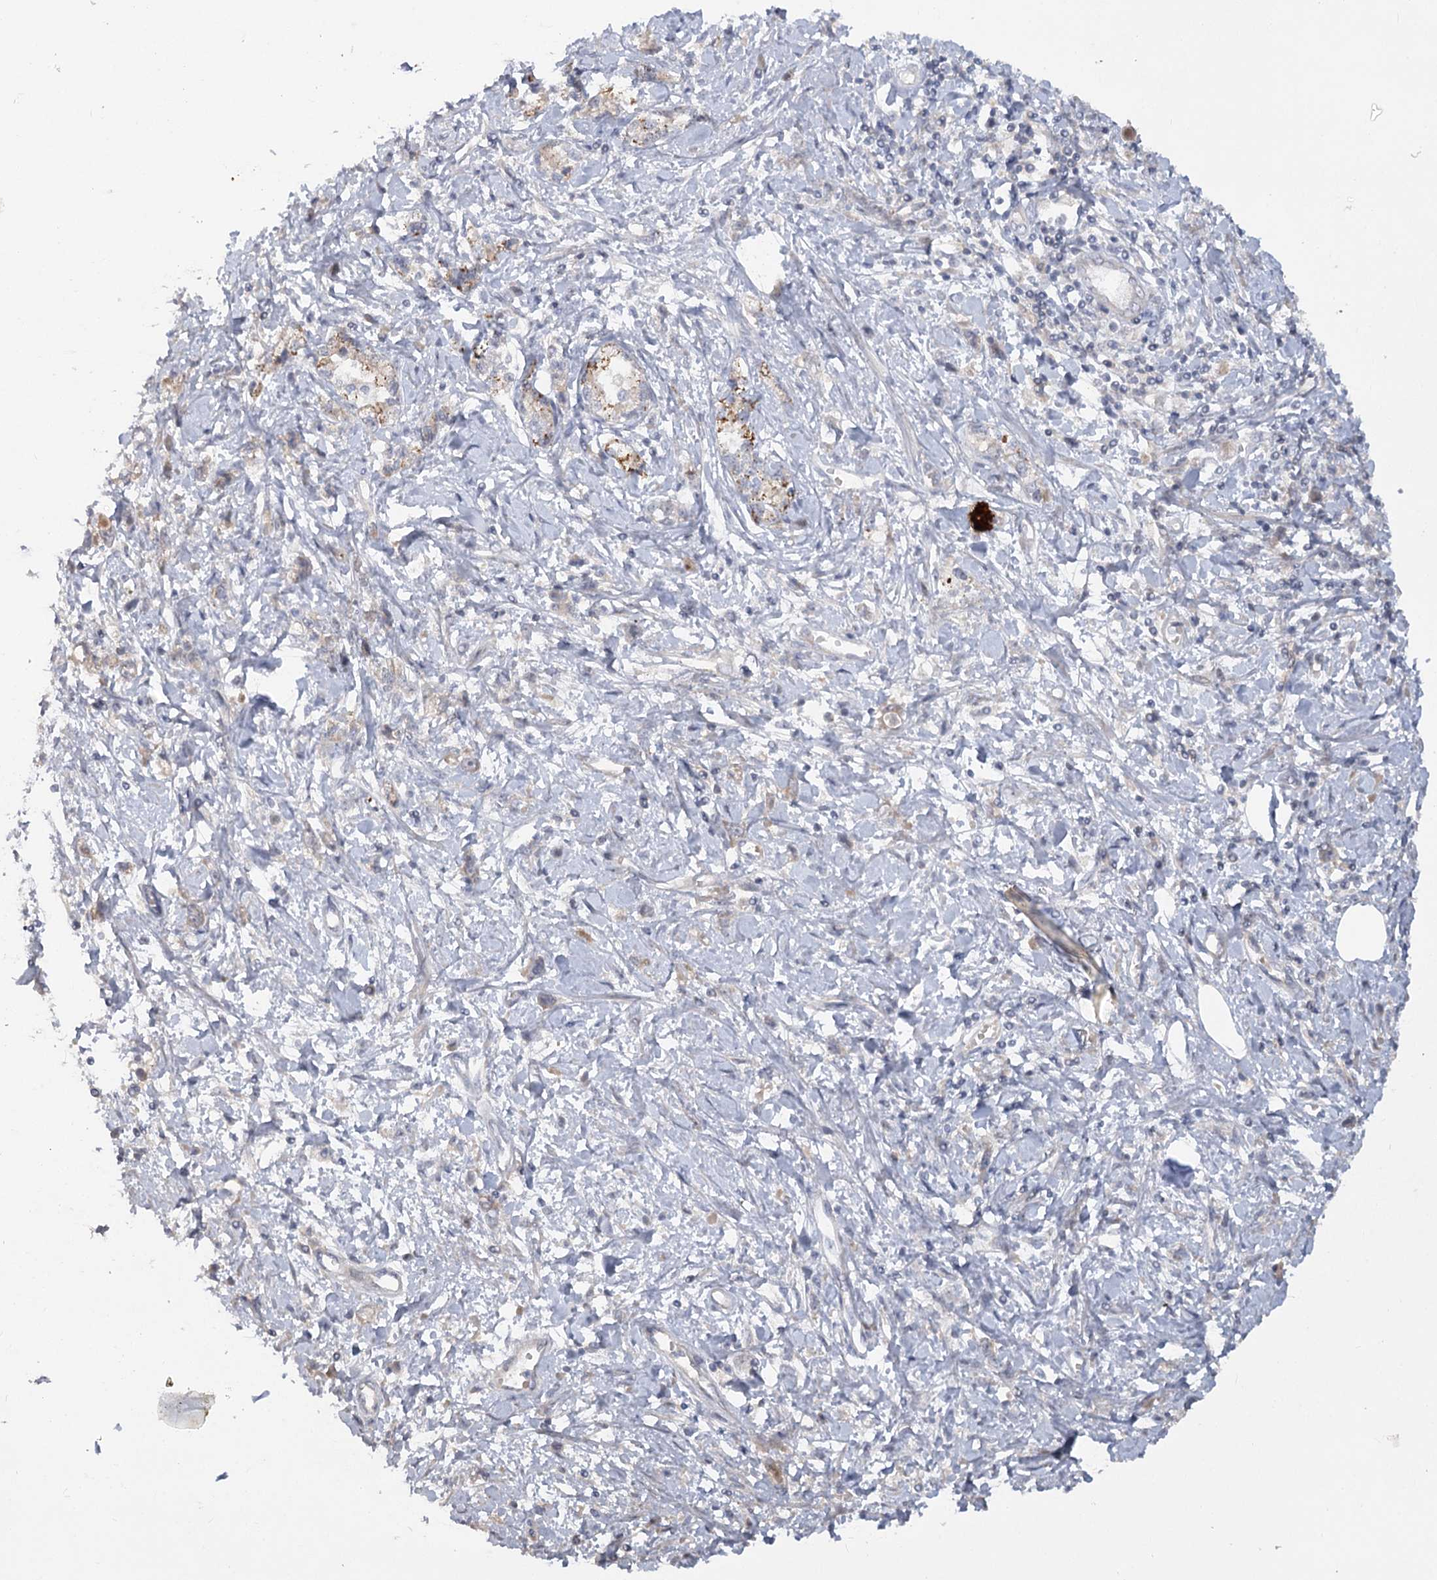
{"staining": {"intensity": "negative", "quantity": "none", "location": "none"}, "tissue": "stomach cancer", "cell_type": "Tumor cells", "image_type": "cancer", "snomed": [{"axis": "morphology", "description": "Adenocarcinoma, NOS"}, {"axis": "topography", "description": "Stomach"}], "caption": "Human adenocarcinoma (stomach) stained for a protein using immunohistochemistry demonstrates no staining in tumor cells.", "gene": "EFHC2", "patient": {"sex": "female", "age": 76}}